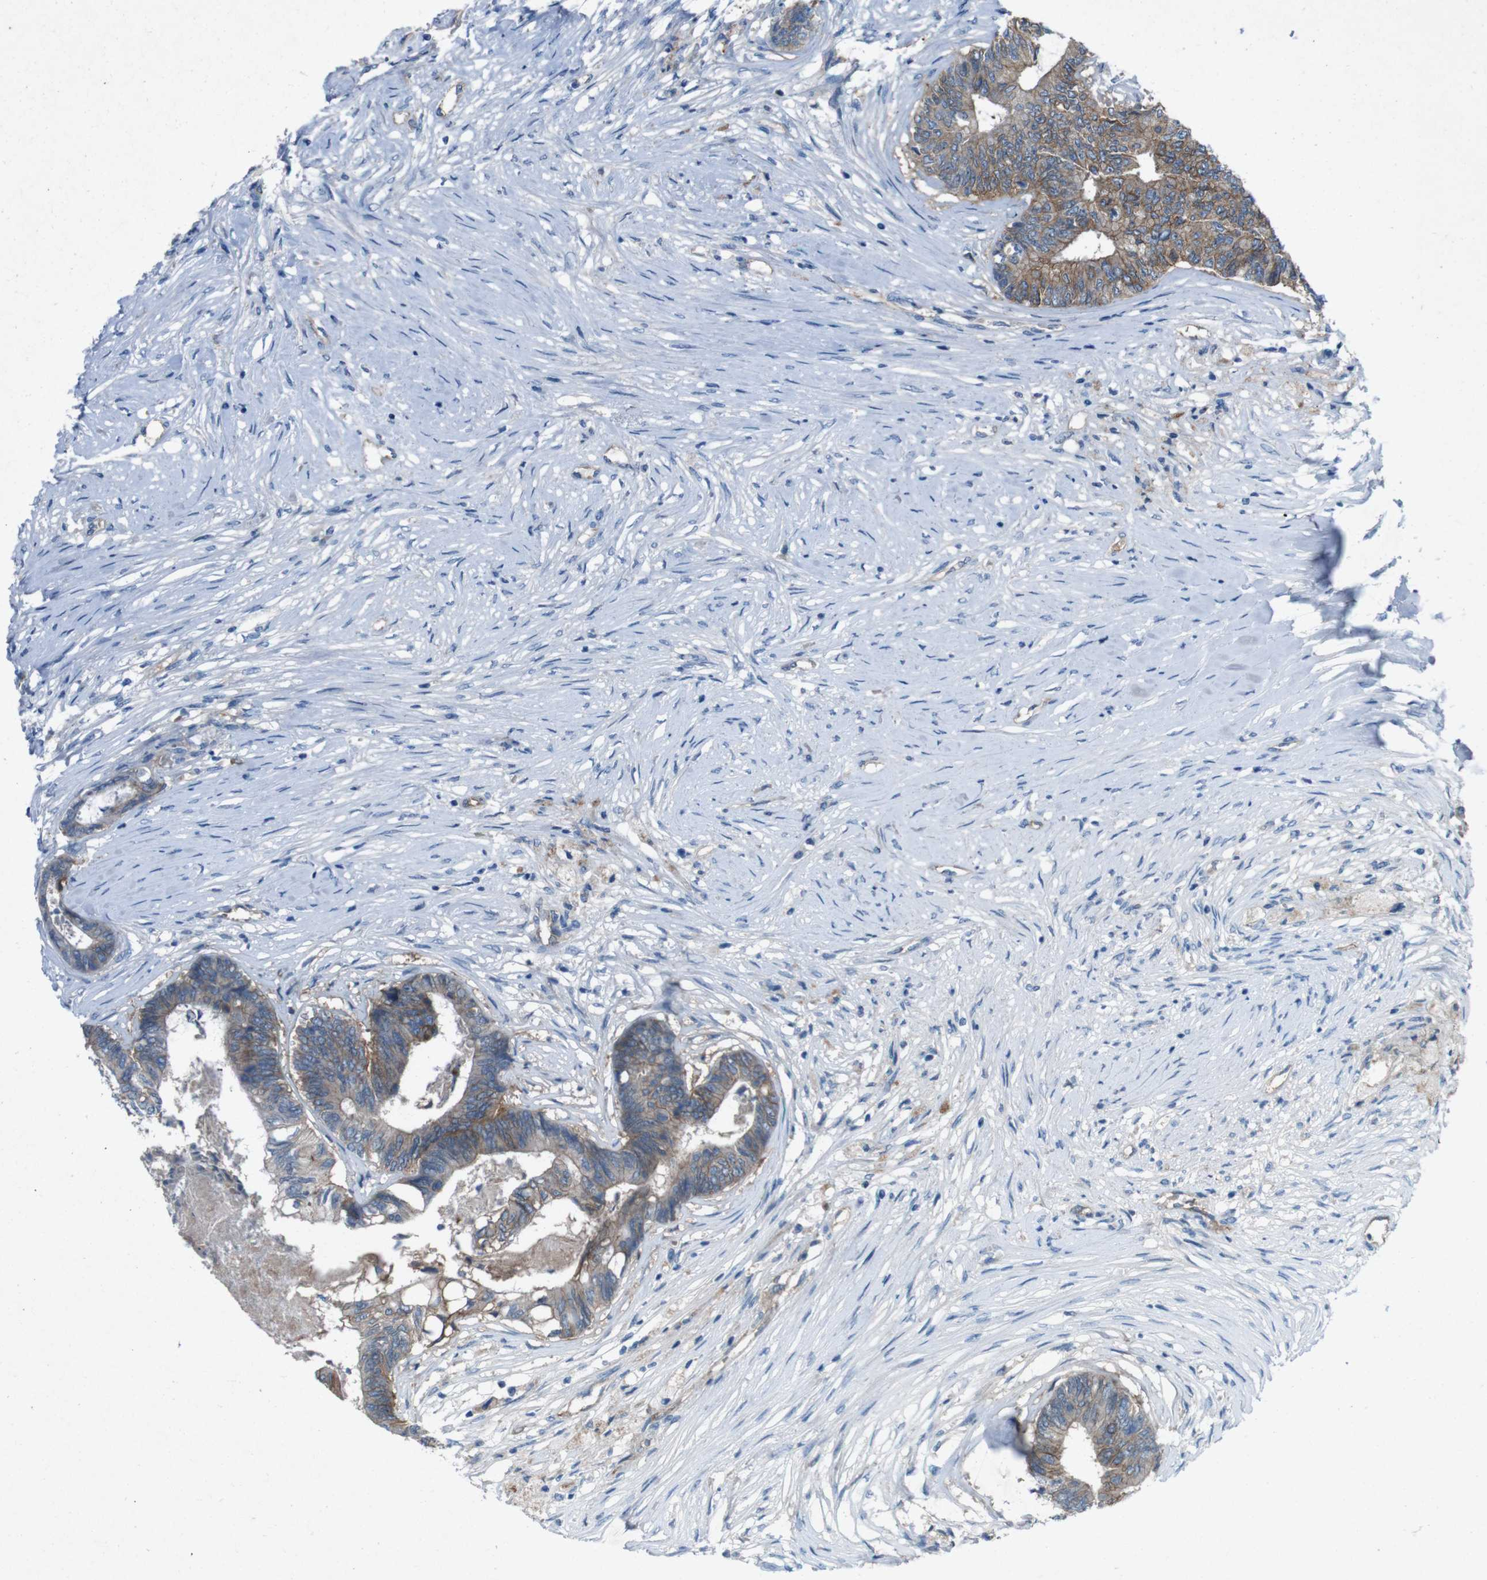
{"staining": {"intensity": "moderate", "quantity": "<25%", "location": "cytoplasmic/membranous"}, "tissue": "colorectal cancer", "cell_type": "Tumor cells", "image_type": "cancer", "snomed": [{"axis": "morphology", "description": "Adenocarcinoma, NOS"}, {"axis": "topography", "description": "Rectum"}], "caption": "A histopathology image of adenocarcinoma (colorectal) stained for a protein exhibits moderate cytoplasmic/membranous brown staining in tumor cells. (DAB (3,3'-diaminobenzidine) IHC, brown staining for protein, blue staining for nuclei).", "gene": "PVR", "patient": {"sex": "male", "age": 63}}